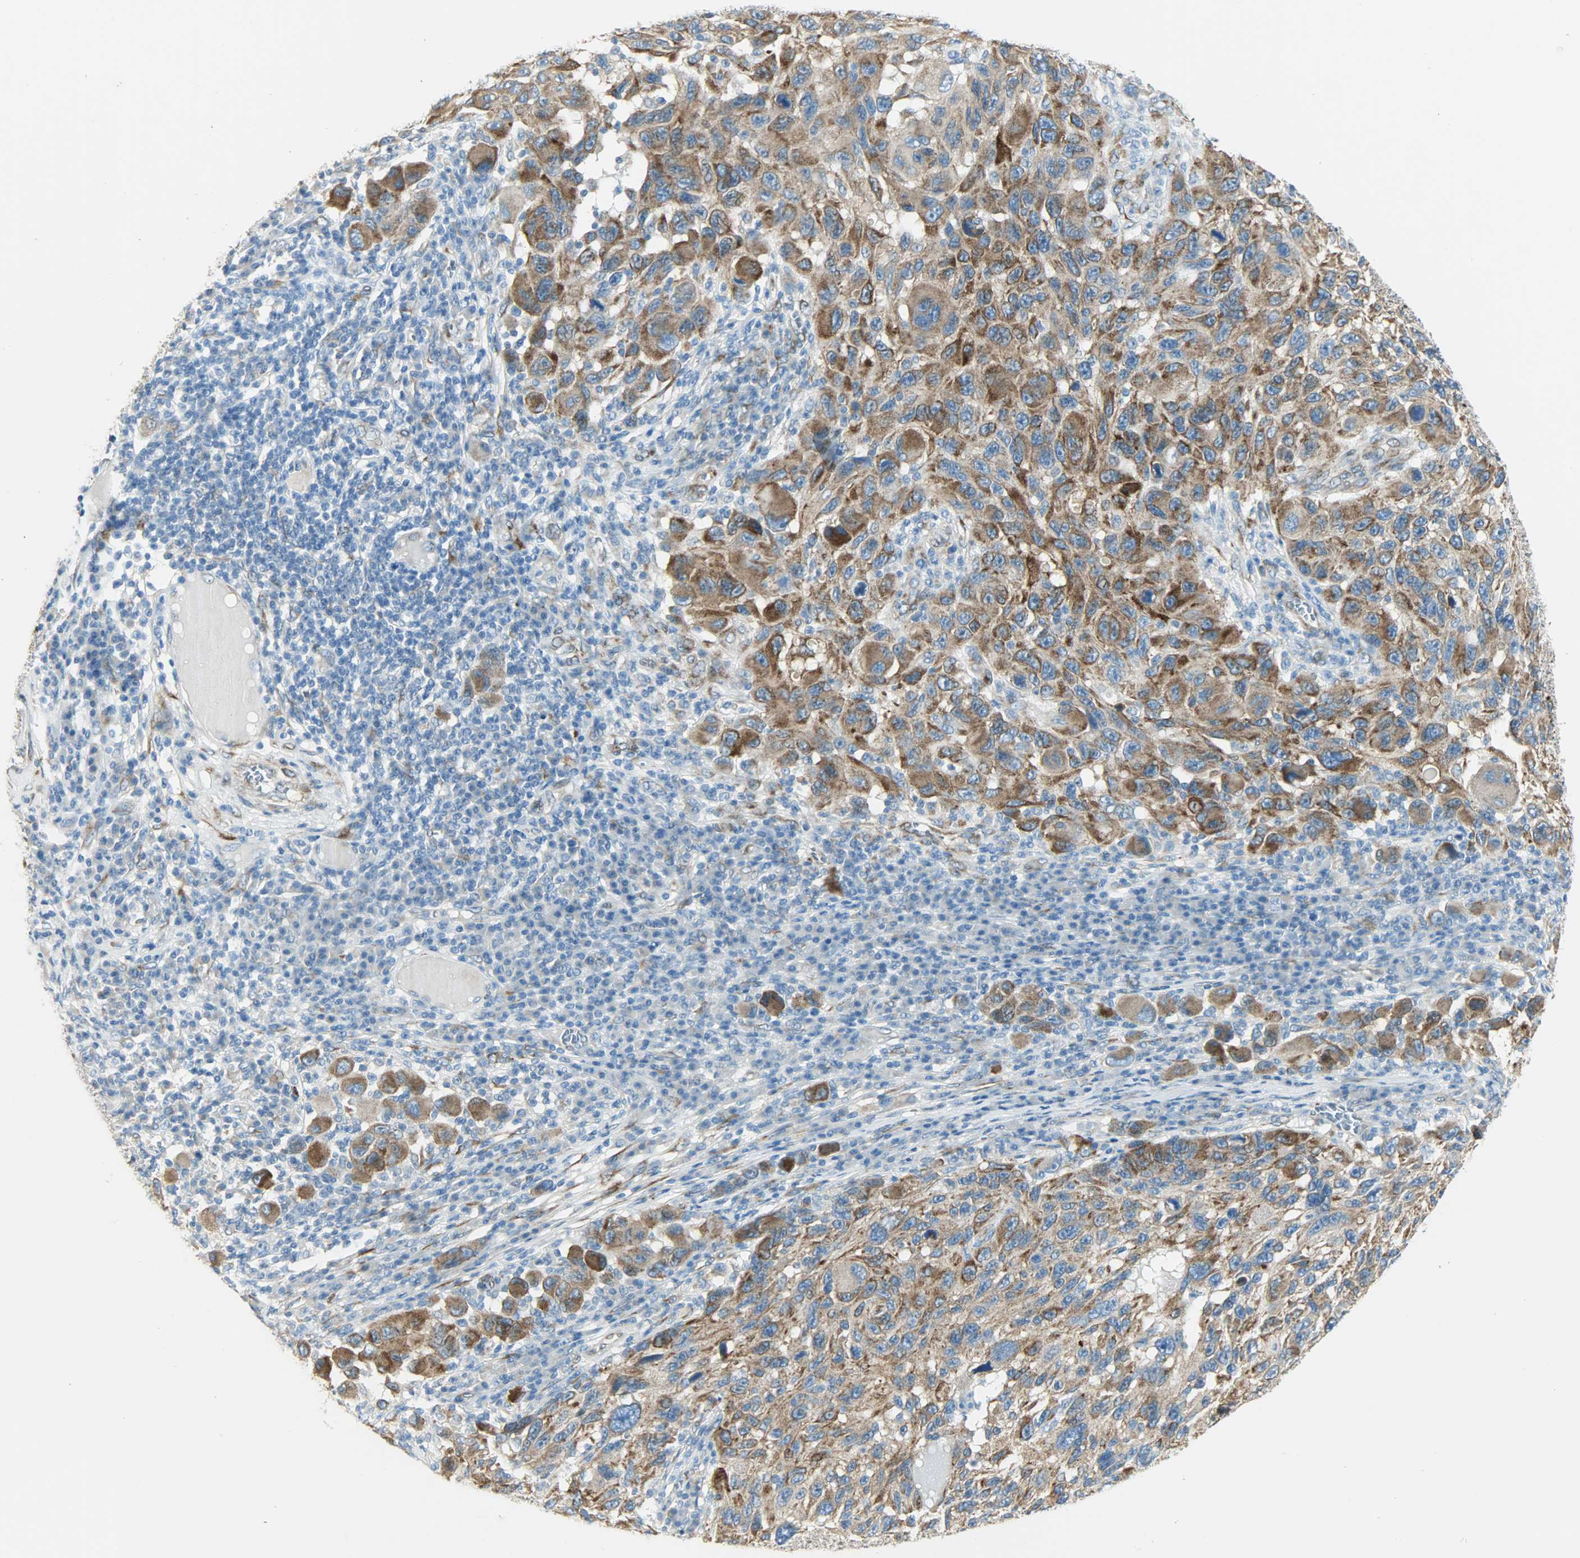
{"staining": {"intensity": "strong", "quantity": ">75%", "location": "cytoplasmic/membranous"}, "tissue": "melanoma", "cell_type": "Tumor cells", "image_type": "cancer", "snomed": [{"axis": "morphology", "description": "Malignant melanoma, NOS"}, {"axis": "topography", "description": "Skin"}], "caption": "This micrograph exhibits malignant melanoma stained with immunohistochemistry to label a protein in brown. The cytoplasmic/membranous of tumor cells show strong positivity for the protein. Nuclei are counter-stained blue.", "gene": "PKD2", "patient": {"sex": "male", "age": 53}}